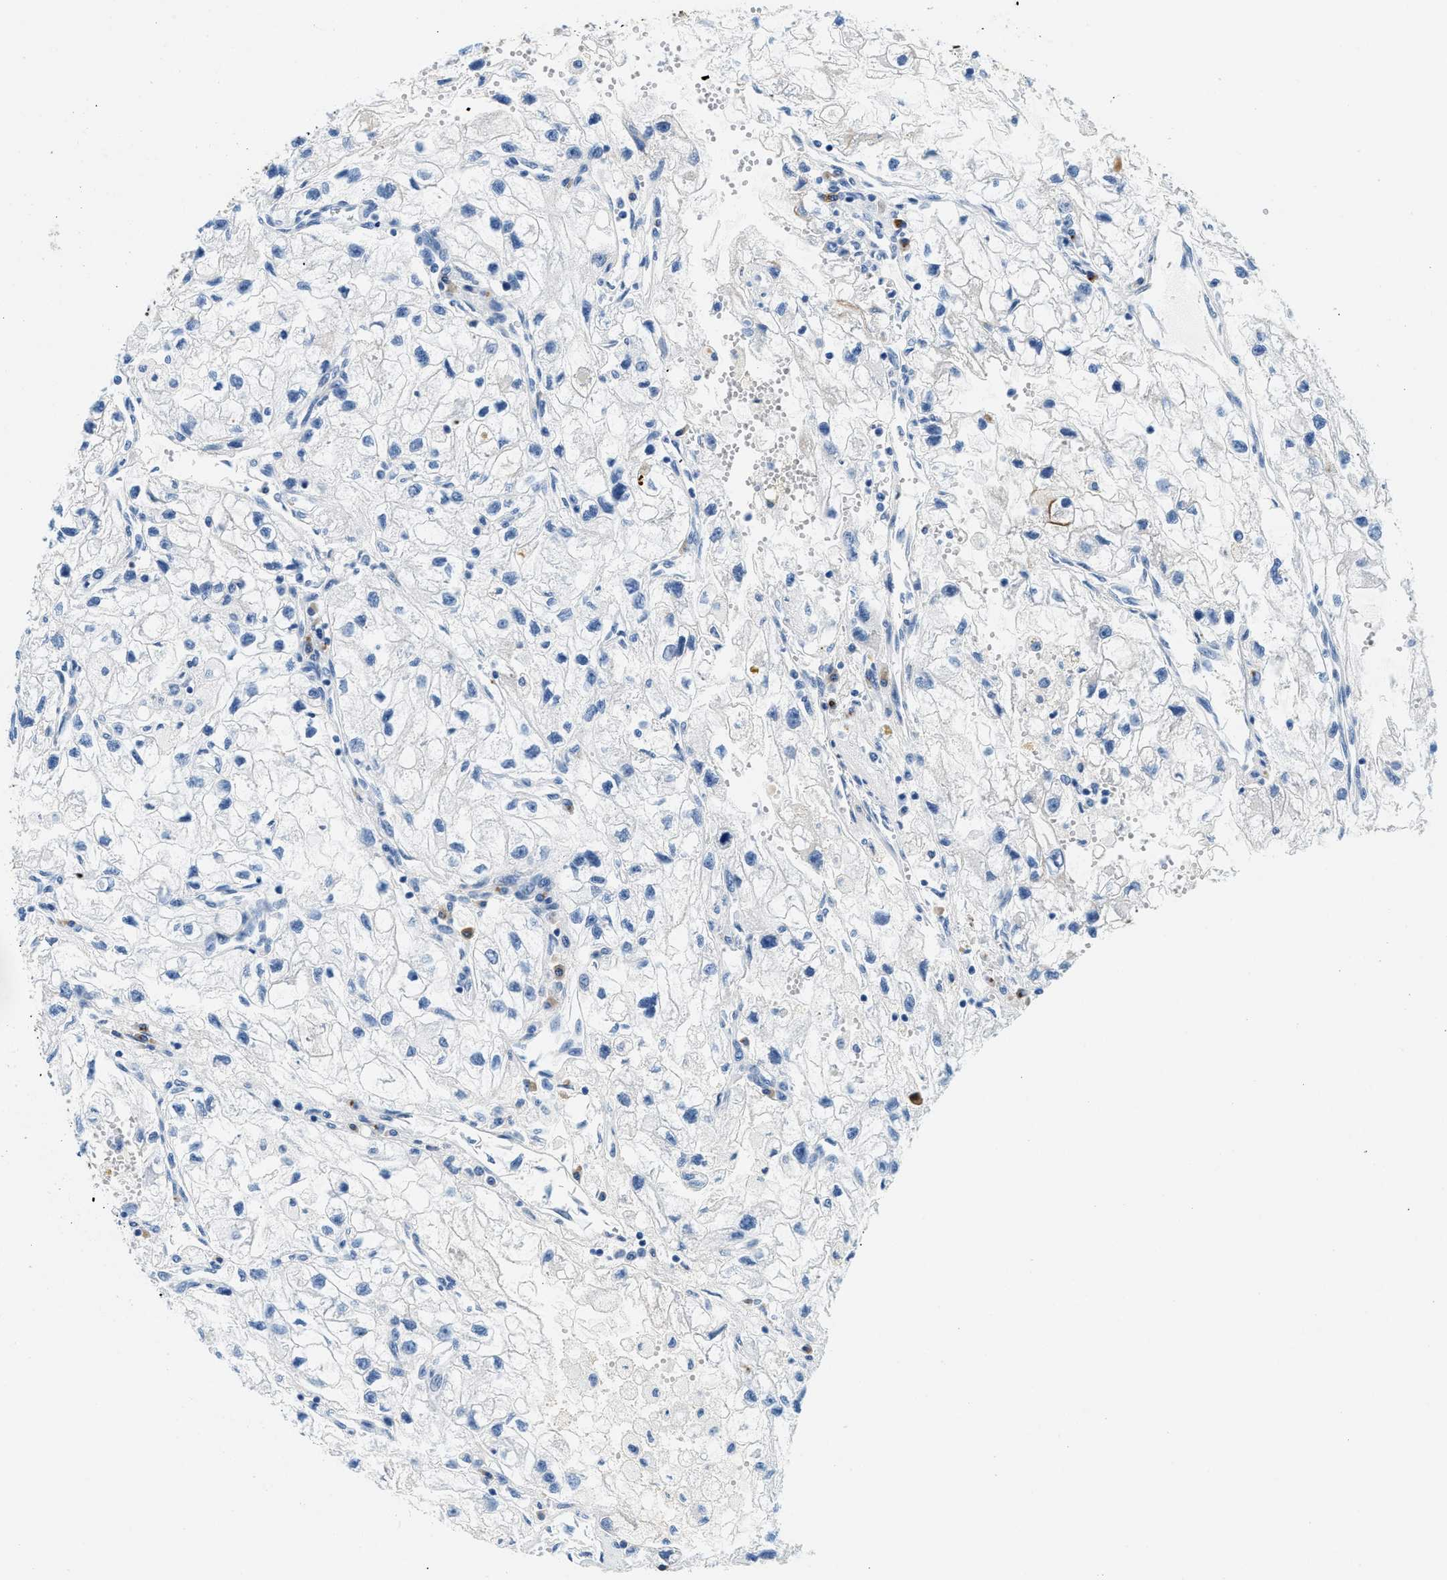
{"staining": {"intensity": "negative", "quantity": "none", "location": "none"}, "tissue": "renal cancer", "cell_type": "Tumor cells", "image_type": "cancer", "snomed": [{"axis": "morphology", "description": "Adenocarcinoma, NOS"}, {"axis": "topography", "description": "Kidney"}], "caption": "The photomicrograph displays no significant staining in tumor cells of renal cancer (adenocarcinoma). (DAB immunohistochemistry with hematoxylin counter stain).", "gene": "STXBP2", "patient": {"sex": "female", "age": 70}}